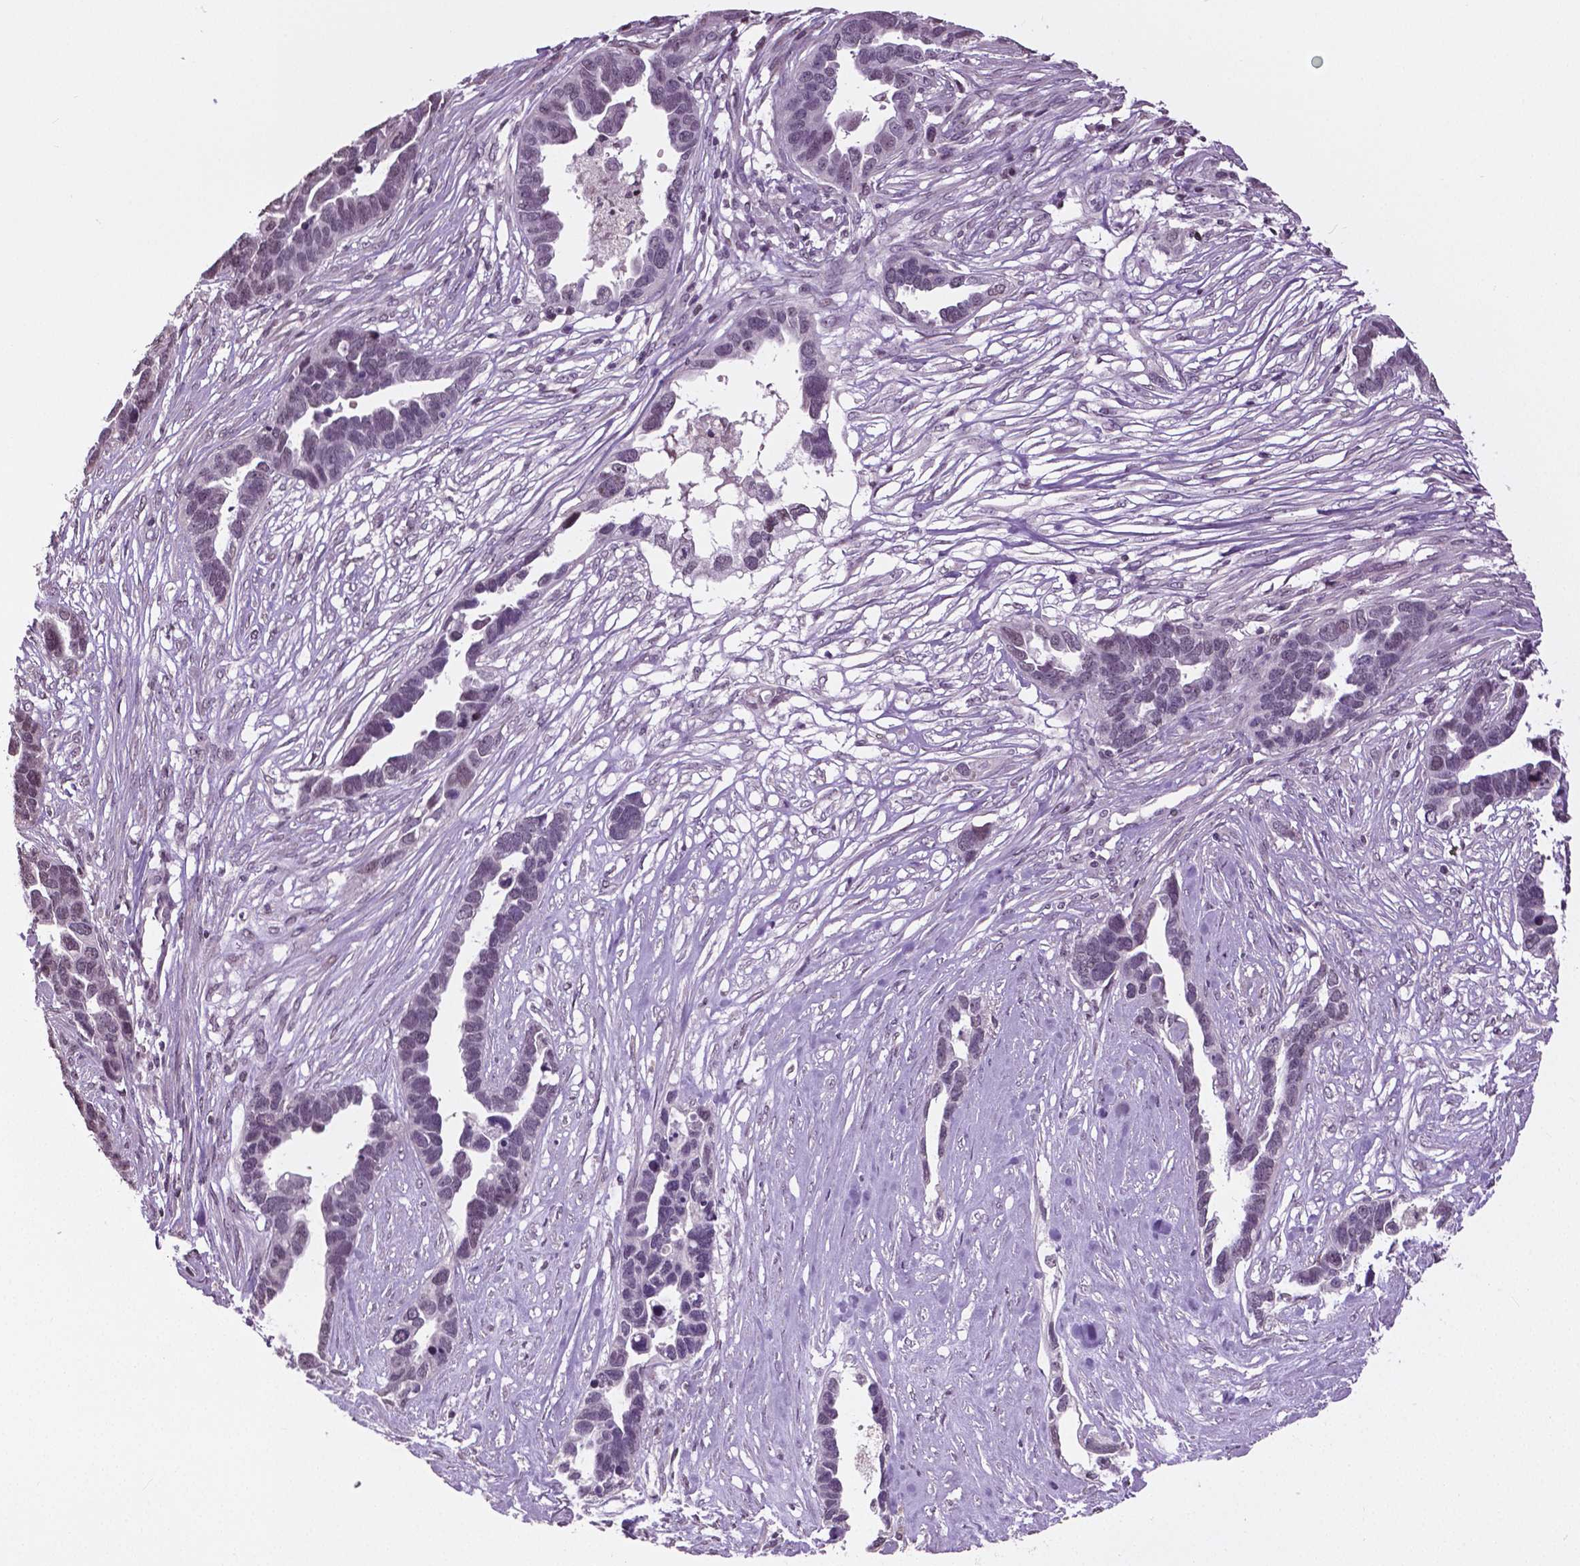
{"staining": {"intensity": "negative", "quantity": "none", "location": "none"}, "tissue": "ovarian cancer", "cell_type": "Tumor cells", "image_type": "cancer", "snomed": [{"axis": "morphology", "description": "Cystadenocarcinoma, serous, NOS"}, {"axis": "topography", "description": "Ovary"}], "caption": "This is an IHC photomicrograph of human ovarian cancer (serous cystadenocarcinoma). There is no expression in tumor cells.", "gene": "DLX5", "patient": {"sex": "female", "age": 54}}